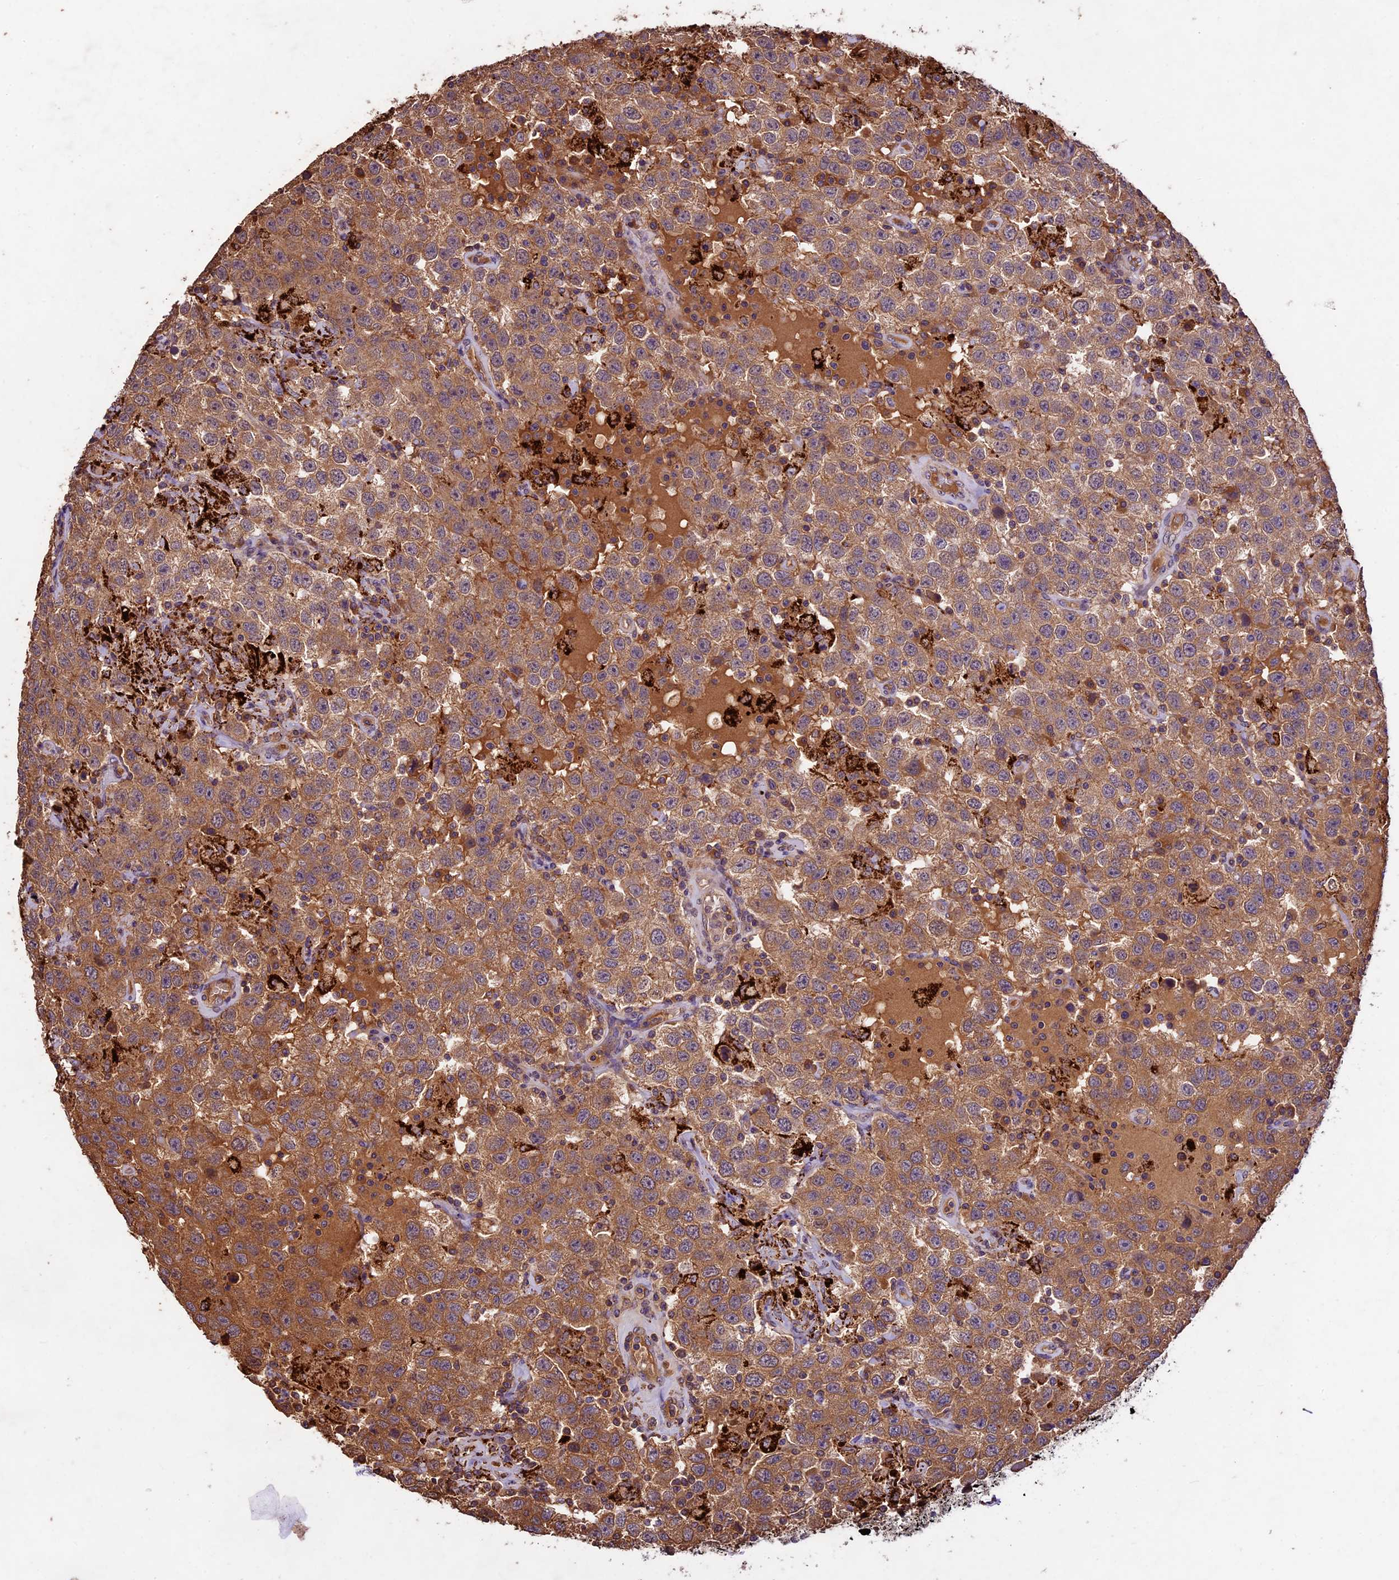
{"staining": {"intensity": "moderate", "quantity": ">75%", "location": "cytoplasmic/membranous"}, "tissue": "testis cancer", "cell_type": "Tumor cells", "image_type": "cancer", "snomed": [{"axis": "morphology", "description": "Seminoma, NOS"}, {"axis": "topography", "description": "Testis"}], "caption": "Brown immunohistochemical staining in human testis cancer (seminoma) shows moderate cytoplasmic/membranous staining in about >75% of tumor cells. (IHC, brightfield microscopy, high magnification).", "gene": "CRLF1", "patient": {"sex": "male", "age": 41}}